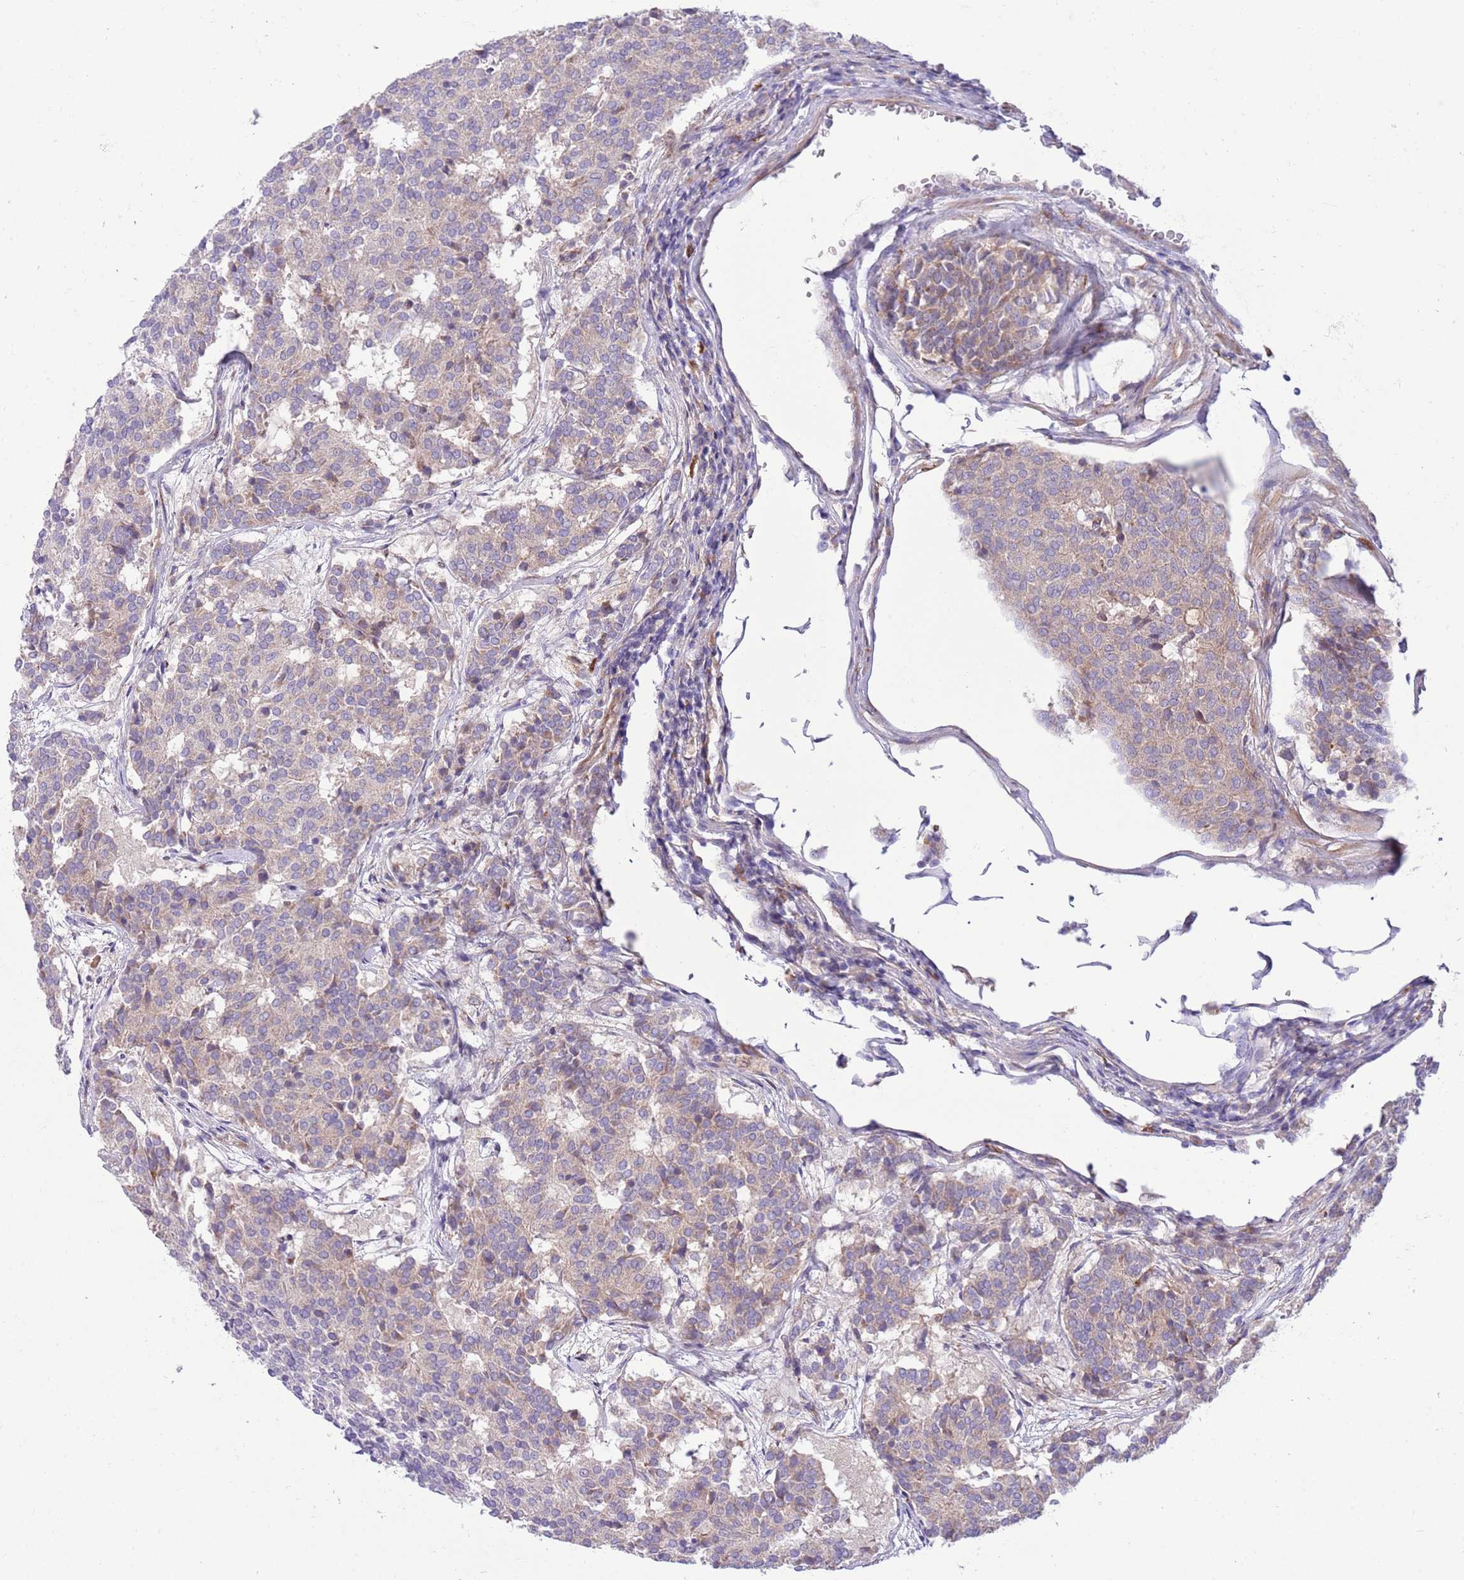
{"staining": {"intensity": "weak", "quantity": "<25%", "location": "cytoplasmic/membranous"}, "tissue": "carcinoid", "cell_type": "Tumor cells", "image_type": "cancer", "snomed": [{"axis": "morphology", "description": "Carcinoid, malignant, NOS"}, {"axis": "topography", "description": "Pancreas"}], "caption": "An image of carcinoid stained for a protein demonstrates no brown staining in tumor cells.", "gene": "TOMM5", "patient": {"sex": "female", "age": 54}}